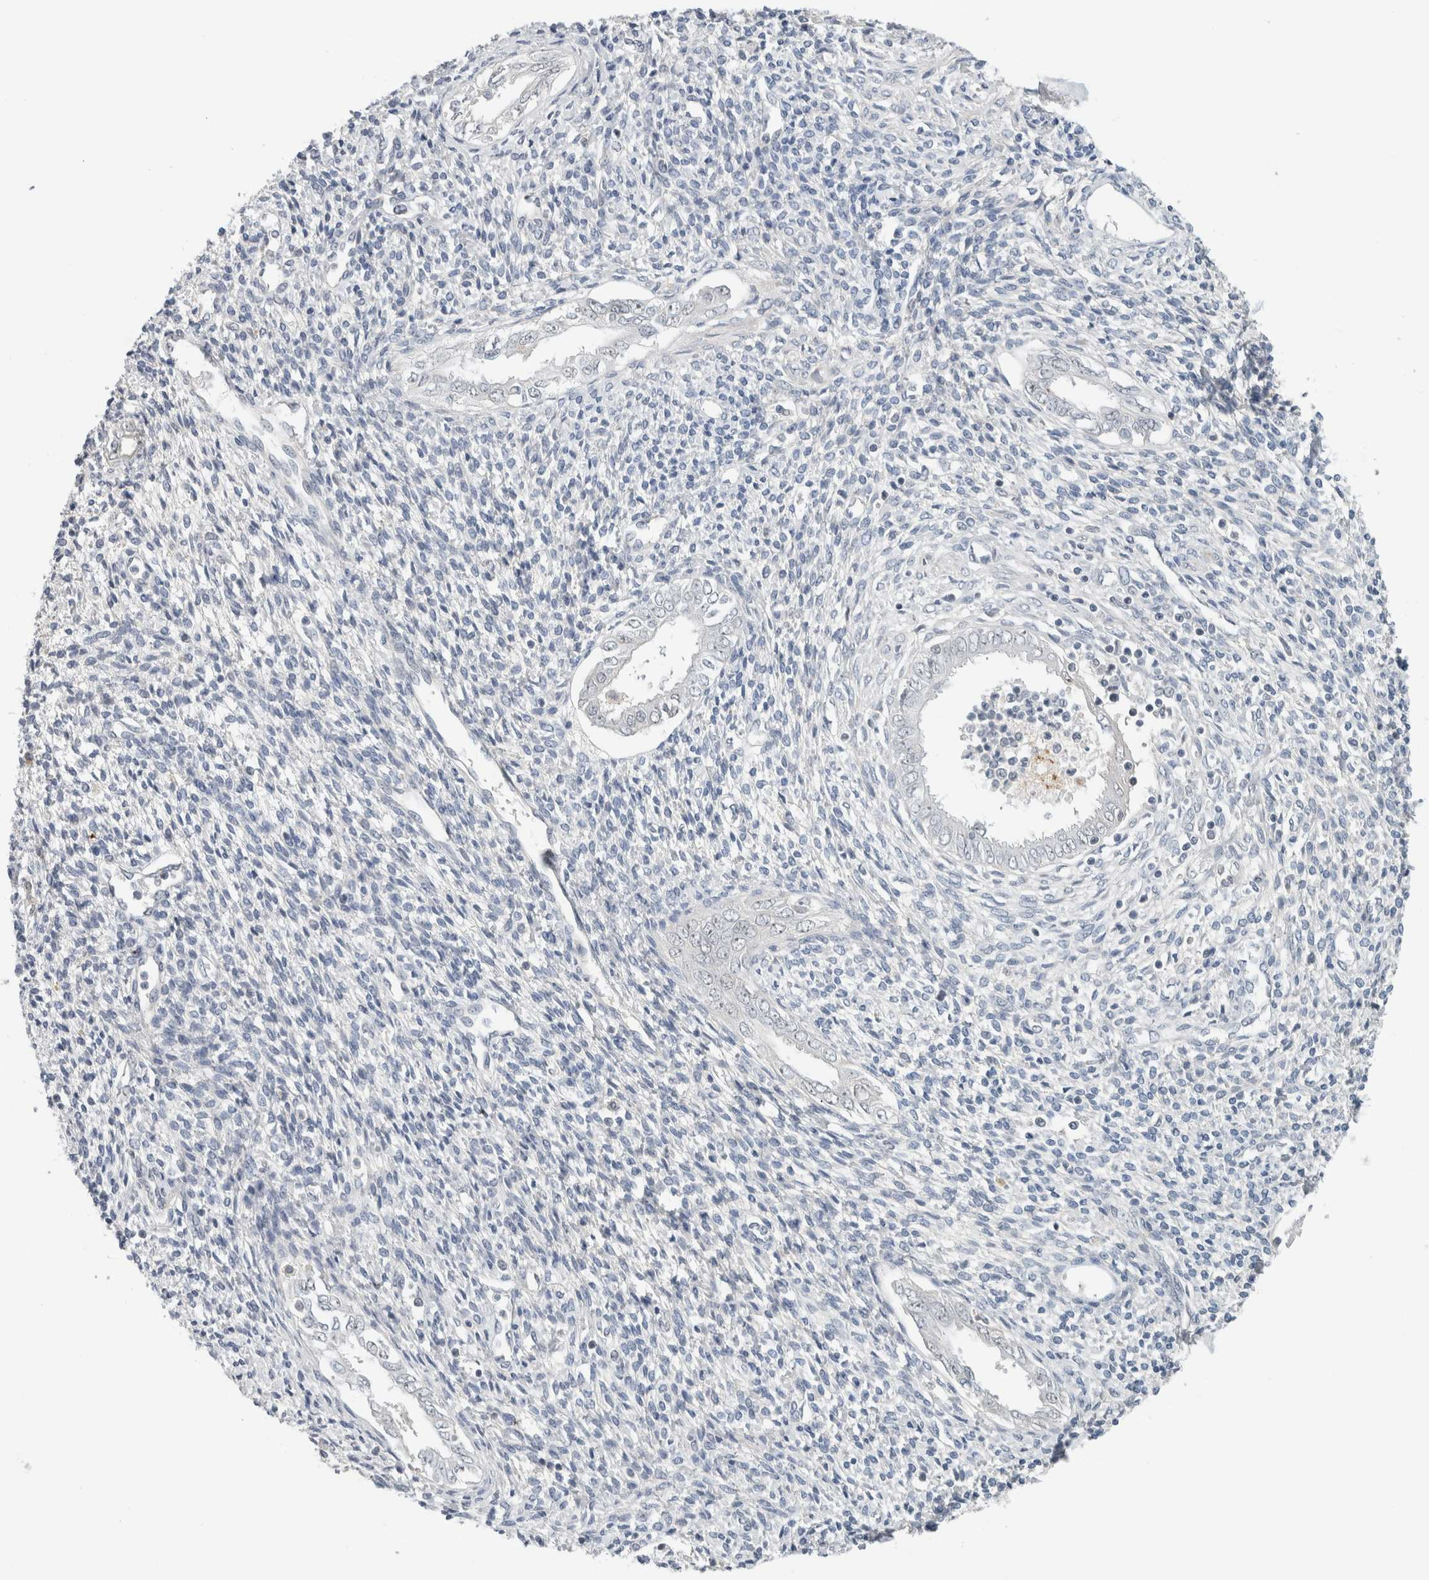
{"staining": {"intensity": "negative", "quantity": "none", "location": "none"}, "tissue": "endometrium", "cell_type": "Cells in endometrial stroma", "image_type": "normal", "snomed": [{"axis": "morphology", "description": "Normal tissue, NOS"}, {"axis": "topography", "description": "Endometrium"}], "caption": "This histopathology image is of normal endometrium stained with IHC to label a protein in brown with the nuclei are counter-stained blue. There is no expression in cells in endometrial stroma.", "gene": "HCN3", "patient": {"sex": "female", "age": 66}}